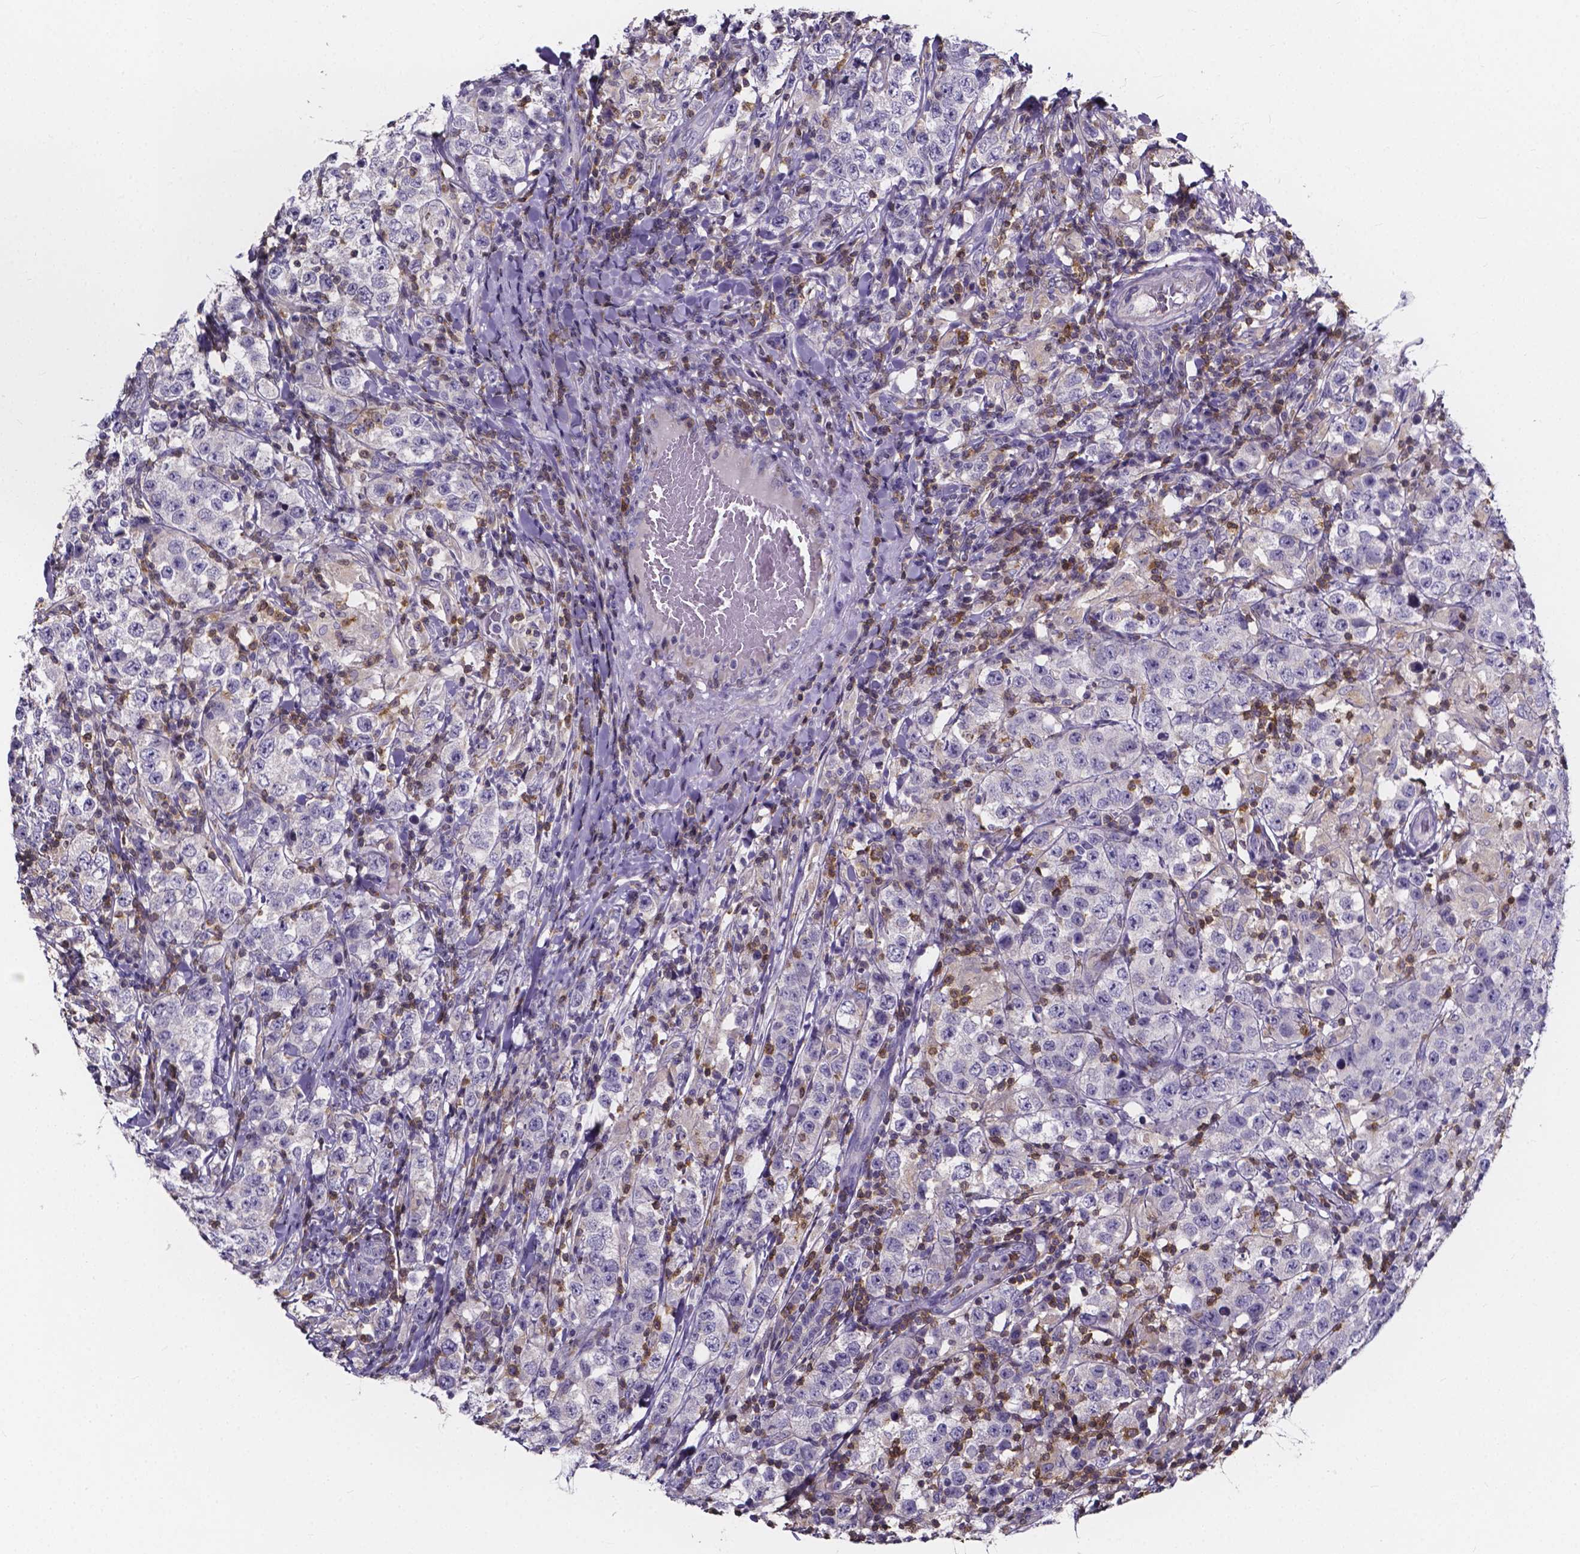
{"staining": {"intensity": "negative", "quantity": "none", "location": "none"}, "tissue": "testis cancer", "cell_type": "Tumor cells", "image_type": "cancer", "snomed": [{"axis": "morphology", "description": "Seminoma, NOS"}, {"axis": "morphology", "description": "Carcinoma, Embryonal, NOS"}, {"axis": "topography", "description": "Testis"}], "caption": "Immunohistochemistry (IHC) histopathology image of testis cancer (seminoma) stained for a protein (brown), which exhibits no staining in tumor cells.", "gene": "THEMIS", "patient": {"sex": "male", "age": 41}}